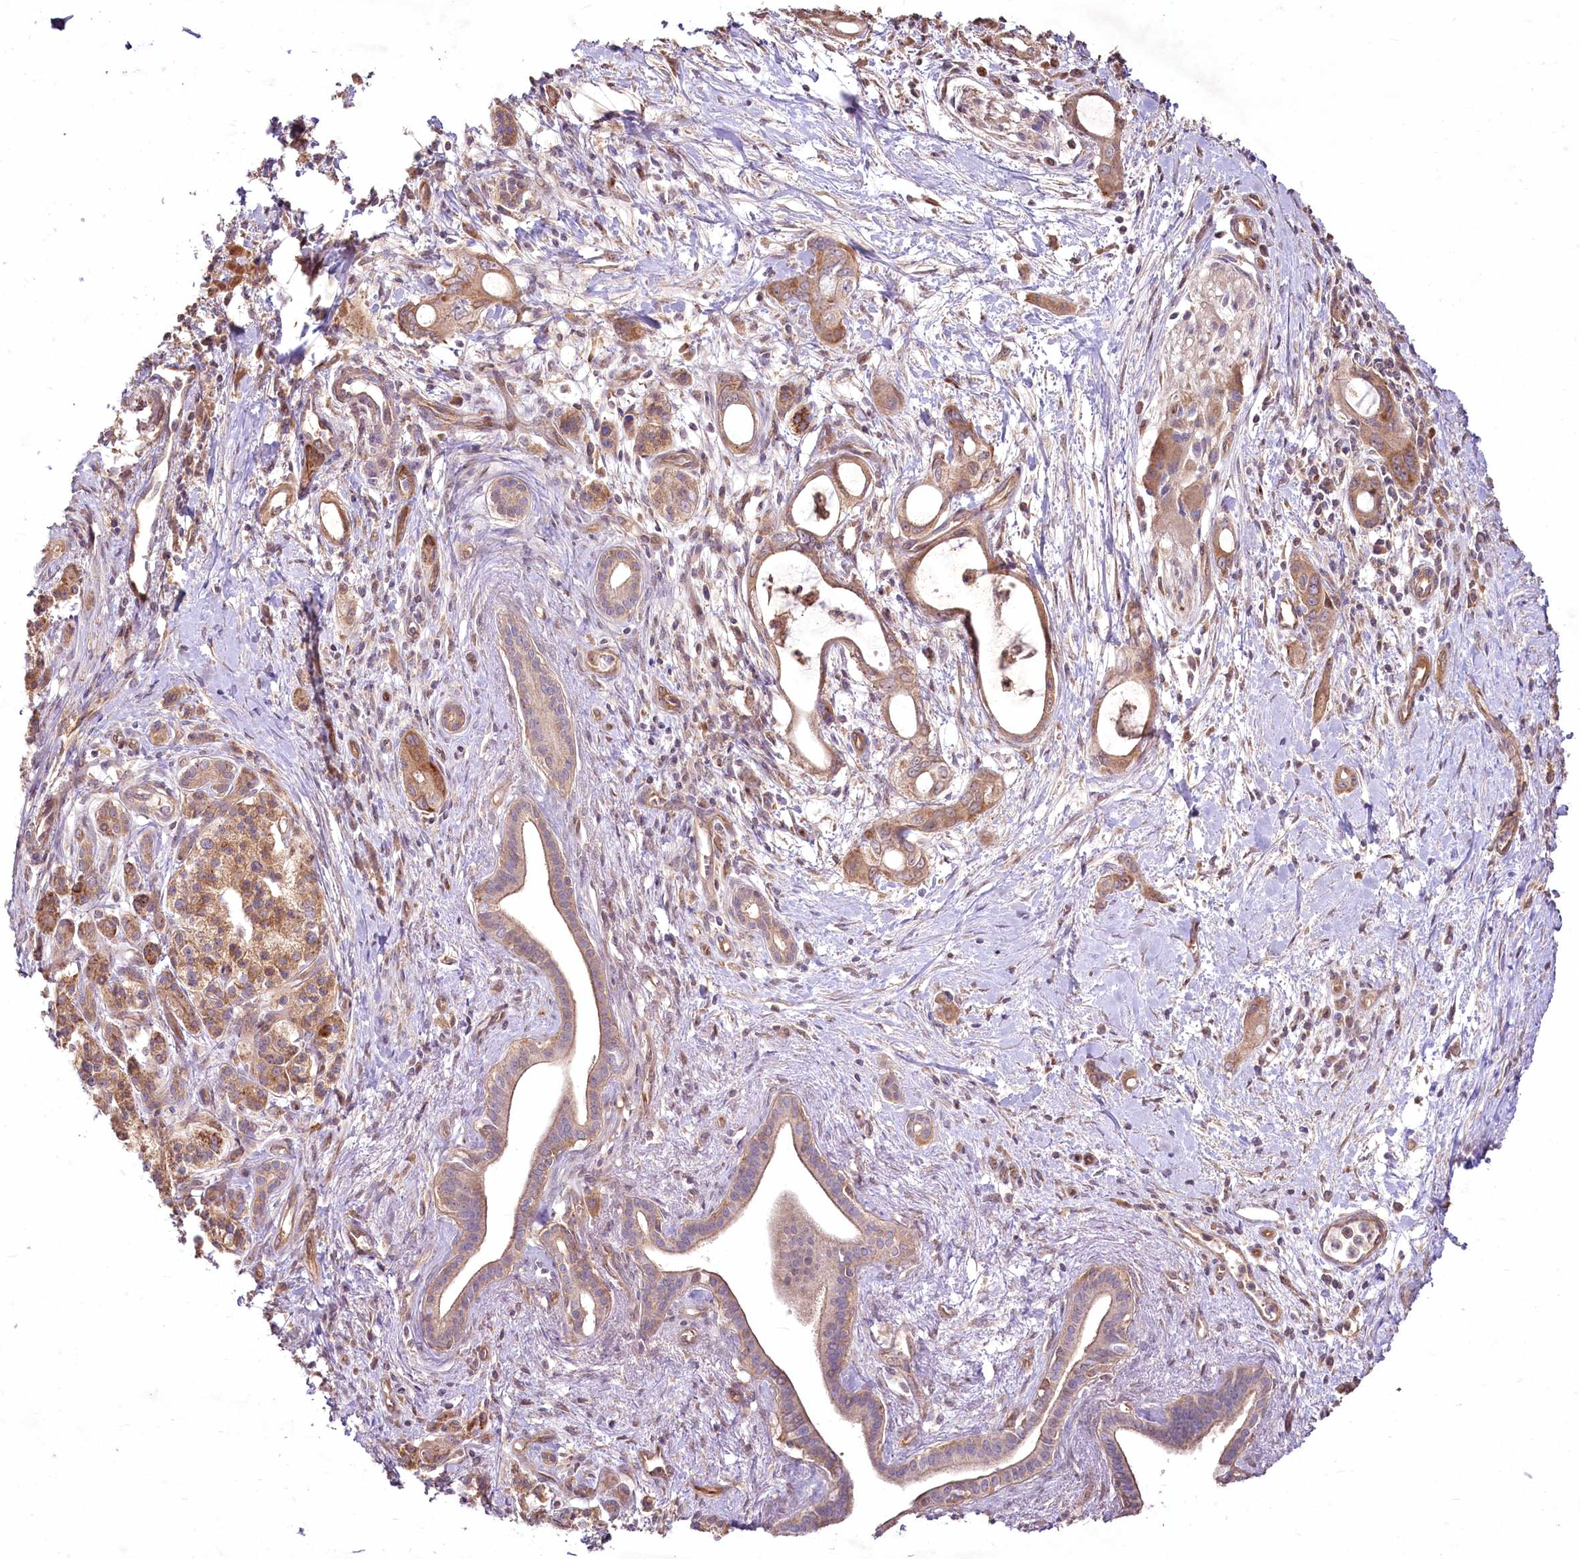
{"staining": {"intensity": "moderate", "quantity": ">75%", "location": "cytoplasmic/membranous"}, "tissue": "pancreatic cancer", "cell_type": "Tumor cells", "image_type": "cancer", "snomed": [{"axis": "morphology", "description": "Adenocarcinoma, NOS"}, {"axis": "topography", "description": "Pancreas"}], "caption": "A photomicrograph of human adenocarcinoma (pancreatic) stained for a protein demonstrates moderate cytoplasmic/membranous brown staining in tumor cells.", "gene": "SH3TC1", "patient": {"sex": "male", "age": 72}}